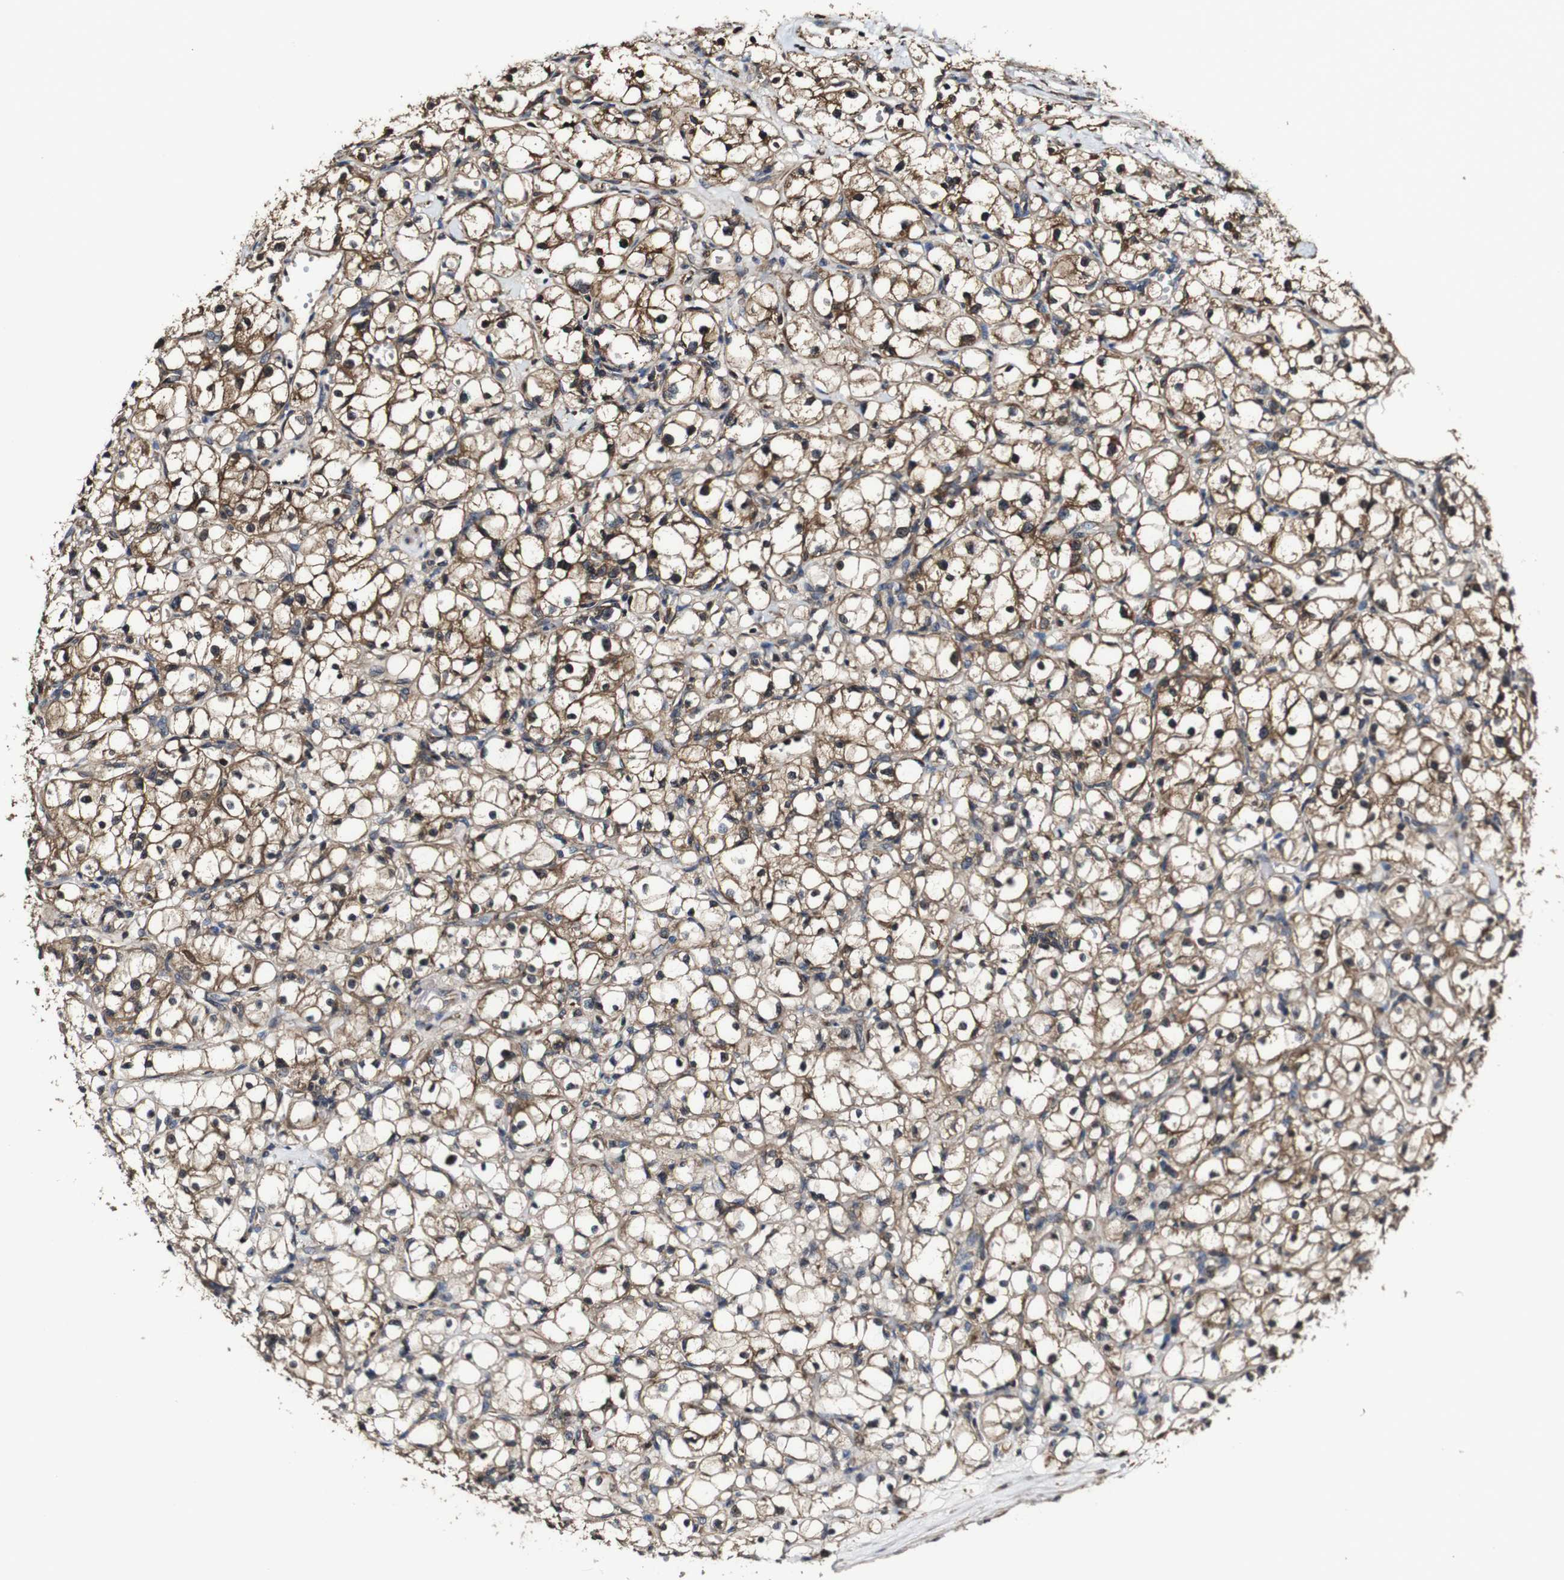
{"staining": {"intensity": "moderate", "quantity": ">75%", "location": "cytoplasmic/membranous"}, "tissue": "renal cancer", "cell_type": "Tumor cells", "image_type": "cancer", "snomed": [{"axis": "morphology", "description": "Adenocarcinoma, NOS"}, {"axis": "topography", "description": "Kidney"}], "caption": "Protein staining displays moderate cytoplasmic/membranous staining in about >75% of tumor cells in renal cancer.", "gene": "PTPRR", "patient": {"sex": "male", "age": 56}}